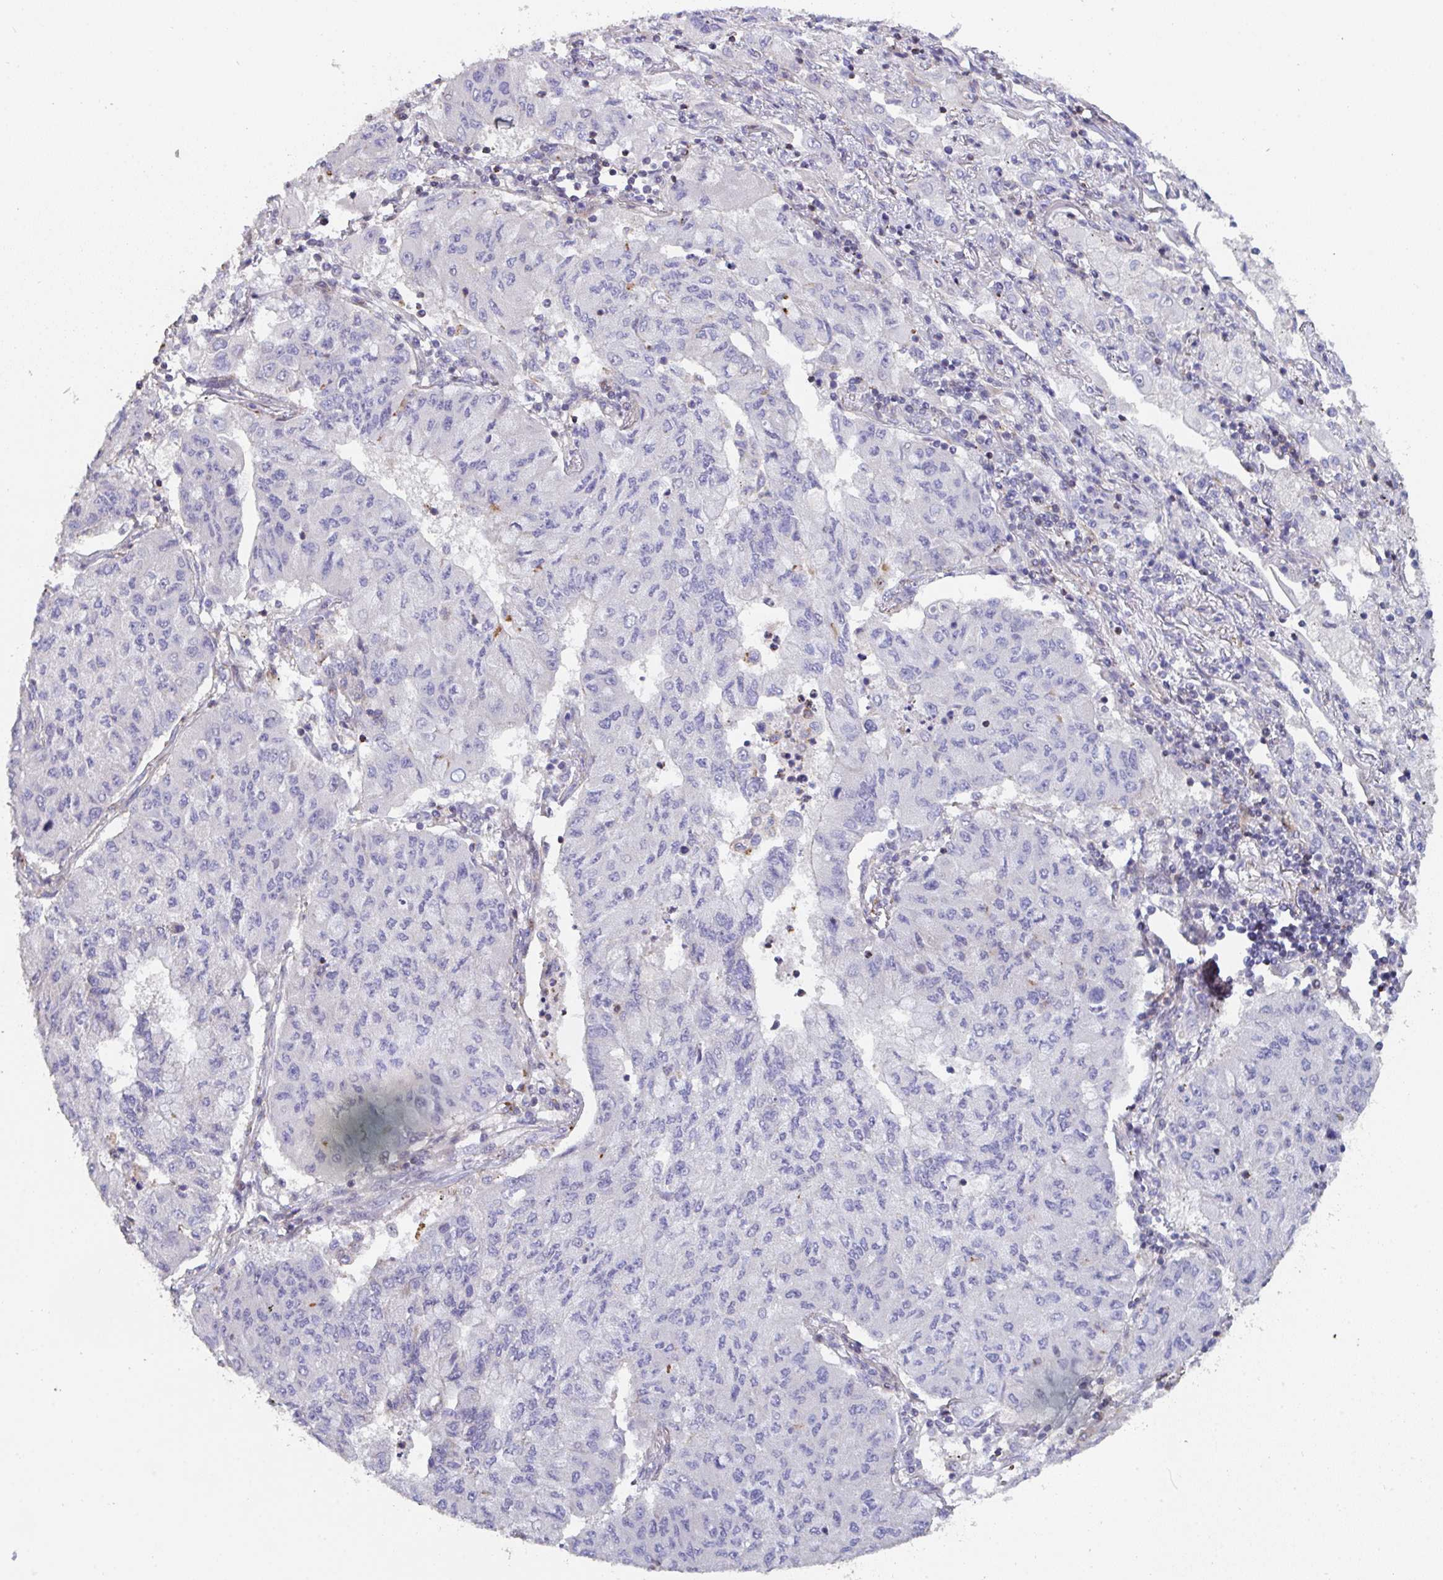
{"staining": {"intensity": "negative", "quantity": "none", "location": "none"}, "tissue": "lung cancer", "cell_type": "Tumor cells", "image_type": "cancer", "snomed": [{"axis": "morphology", "description": "Squamous cell carcinoma, NOS"}, {"axis": "topography", "description": "Lung"}], "caption": "Immunohistochemical staining of squamous cell carcinoma (lung) shows no significant staining in tumor cells. (Immunohistochemistry, brightfield microscopy, high magnification).", "gene": "FZD2", "patient": {"sex": "male", "age": 74}}